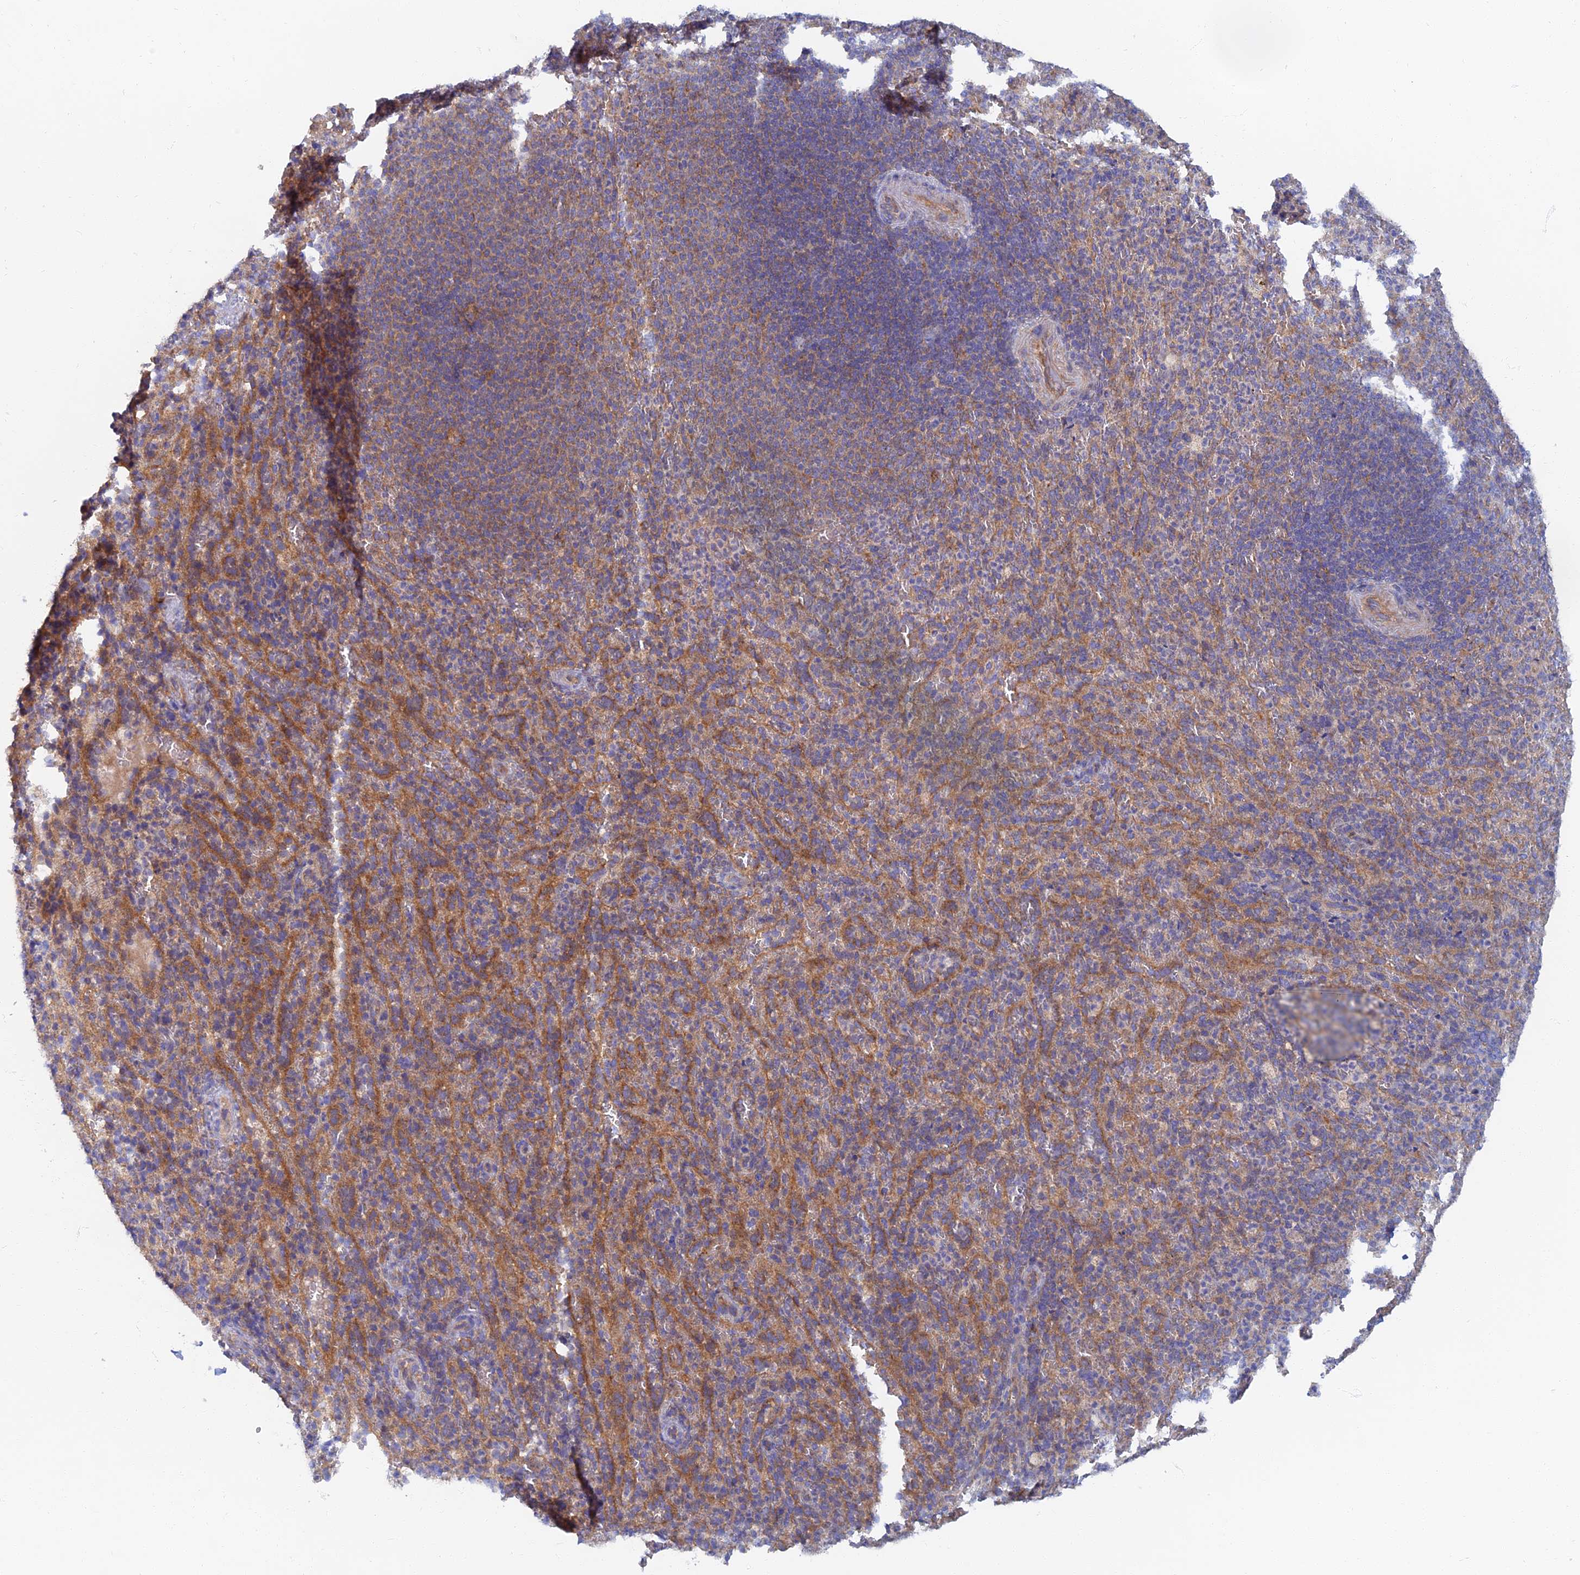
{"staining": {"intensity": "negative", "quantity": "none", "location": "none"}, "tissue": "spleen", "cell_type": "Cells in red pulp", "image_type": "normal", "snomed": [{"axis": "morphology", "description": "Normal tissue, NOS"}, {"axis": "topography", "description": "Spleen"}], "caption": "The image shows no staining of cells in red pulp in benign spleen.", "gene": "TMEM44", "patient": {"sex": "female", "age": 21}}